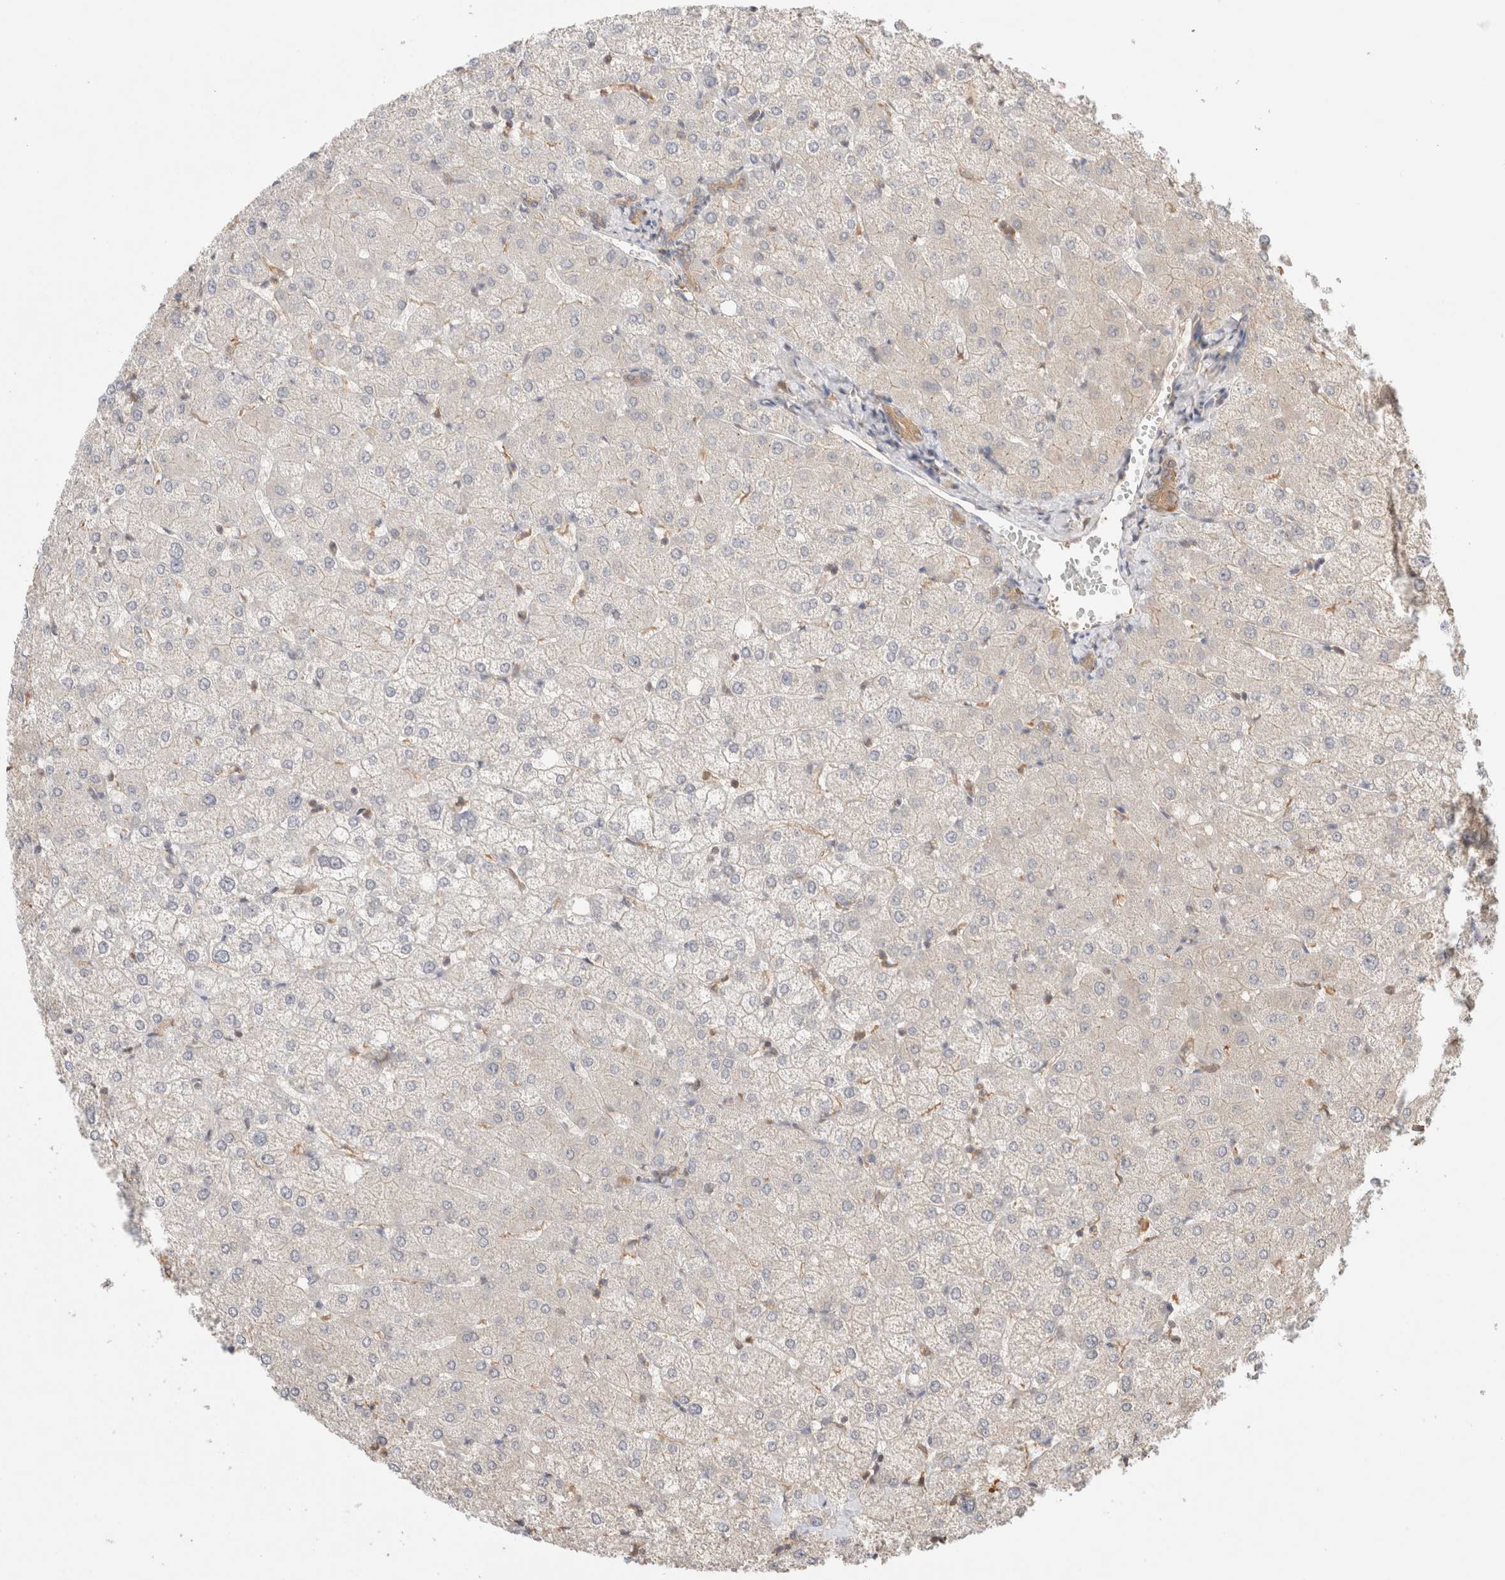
{"staining": {"intensity": "moderate", "quantity": ">75%", "location": "cytoplasmic/membranous"}, "tissue": "liver", "cell_type": "Cholangiocytes", "image_type": "normal", "snomed": [{"axis": "morphology", "description": "Normal tissue, NOS"}, {"axis": "topography", "description": "Liver"}], "caption": "An immunohistochemistry histopathology image of unremarkable tissue is shown. Protein staining in brown shows moderate cytoplasmic/membranous positivity in liver within cholangiocytes.", "gene": "YWHAH", "patient": {"sex": "female", "age": 54}}